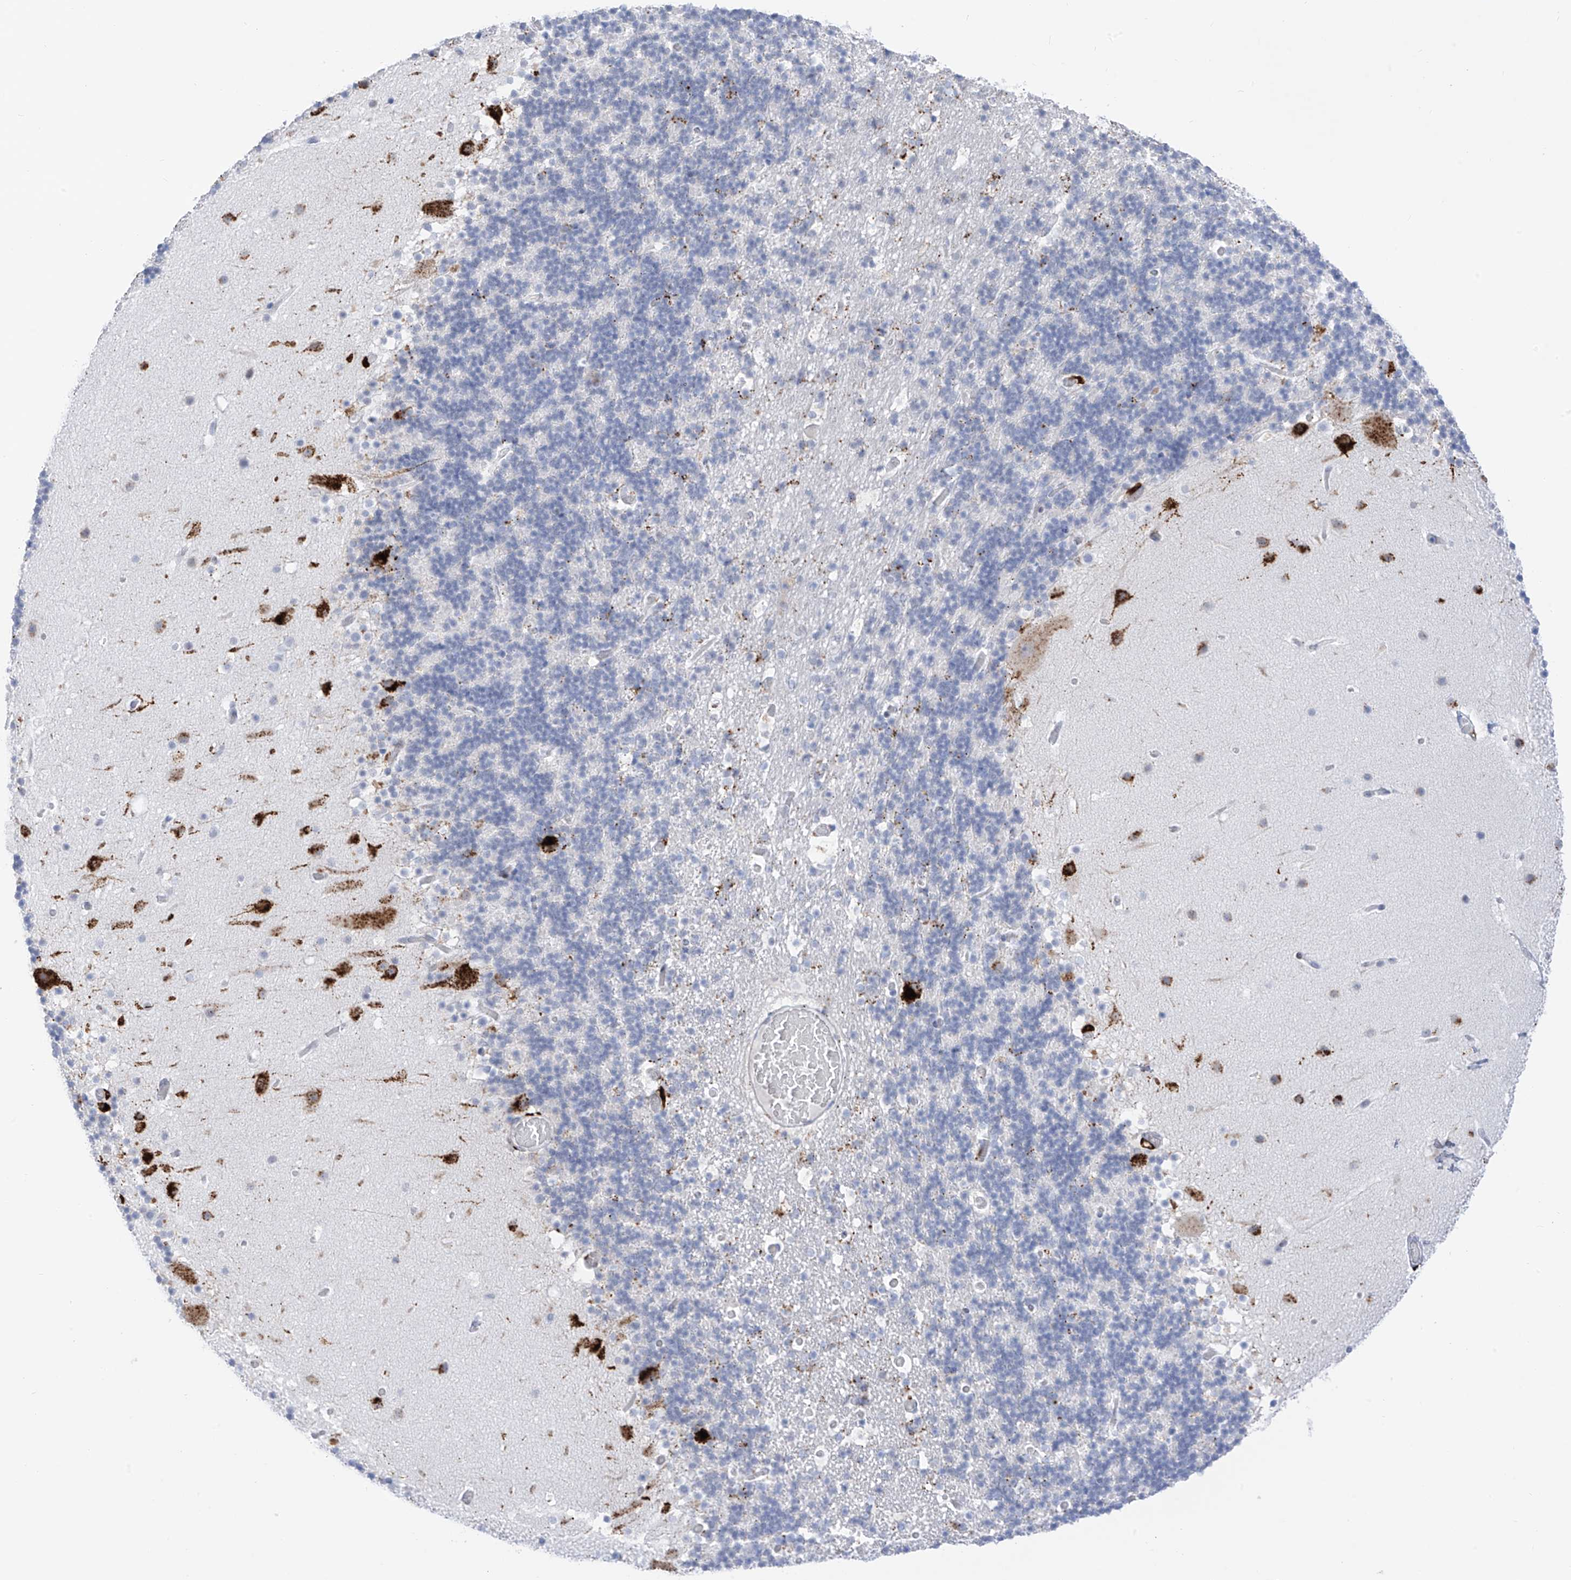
{"staining": {"intensity": "negative", "quantity": "none", "location": "none"}, "tissue": "cerebellum", "cell_type": "Cells in granular layer", "image_type": "normal", "snomed": [{"axis": "morphology", "description": "Normal tissue, NOS"}, {"axis": "topography", "description": "Cerebellum"}], "caption": "A high-resolution image shows immunohistochemistry staining of normal cerebellum, which displays no significant positivity in cells in granular layer.", "gene": "PSPH", "patient": {"sex": "male", "age": 57}}